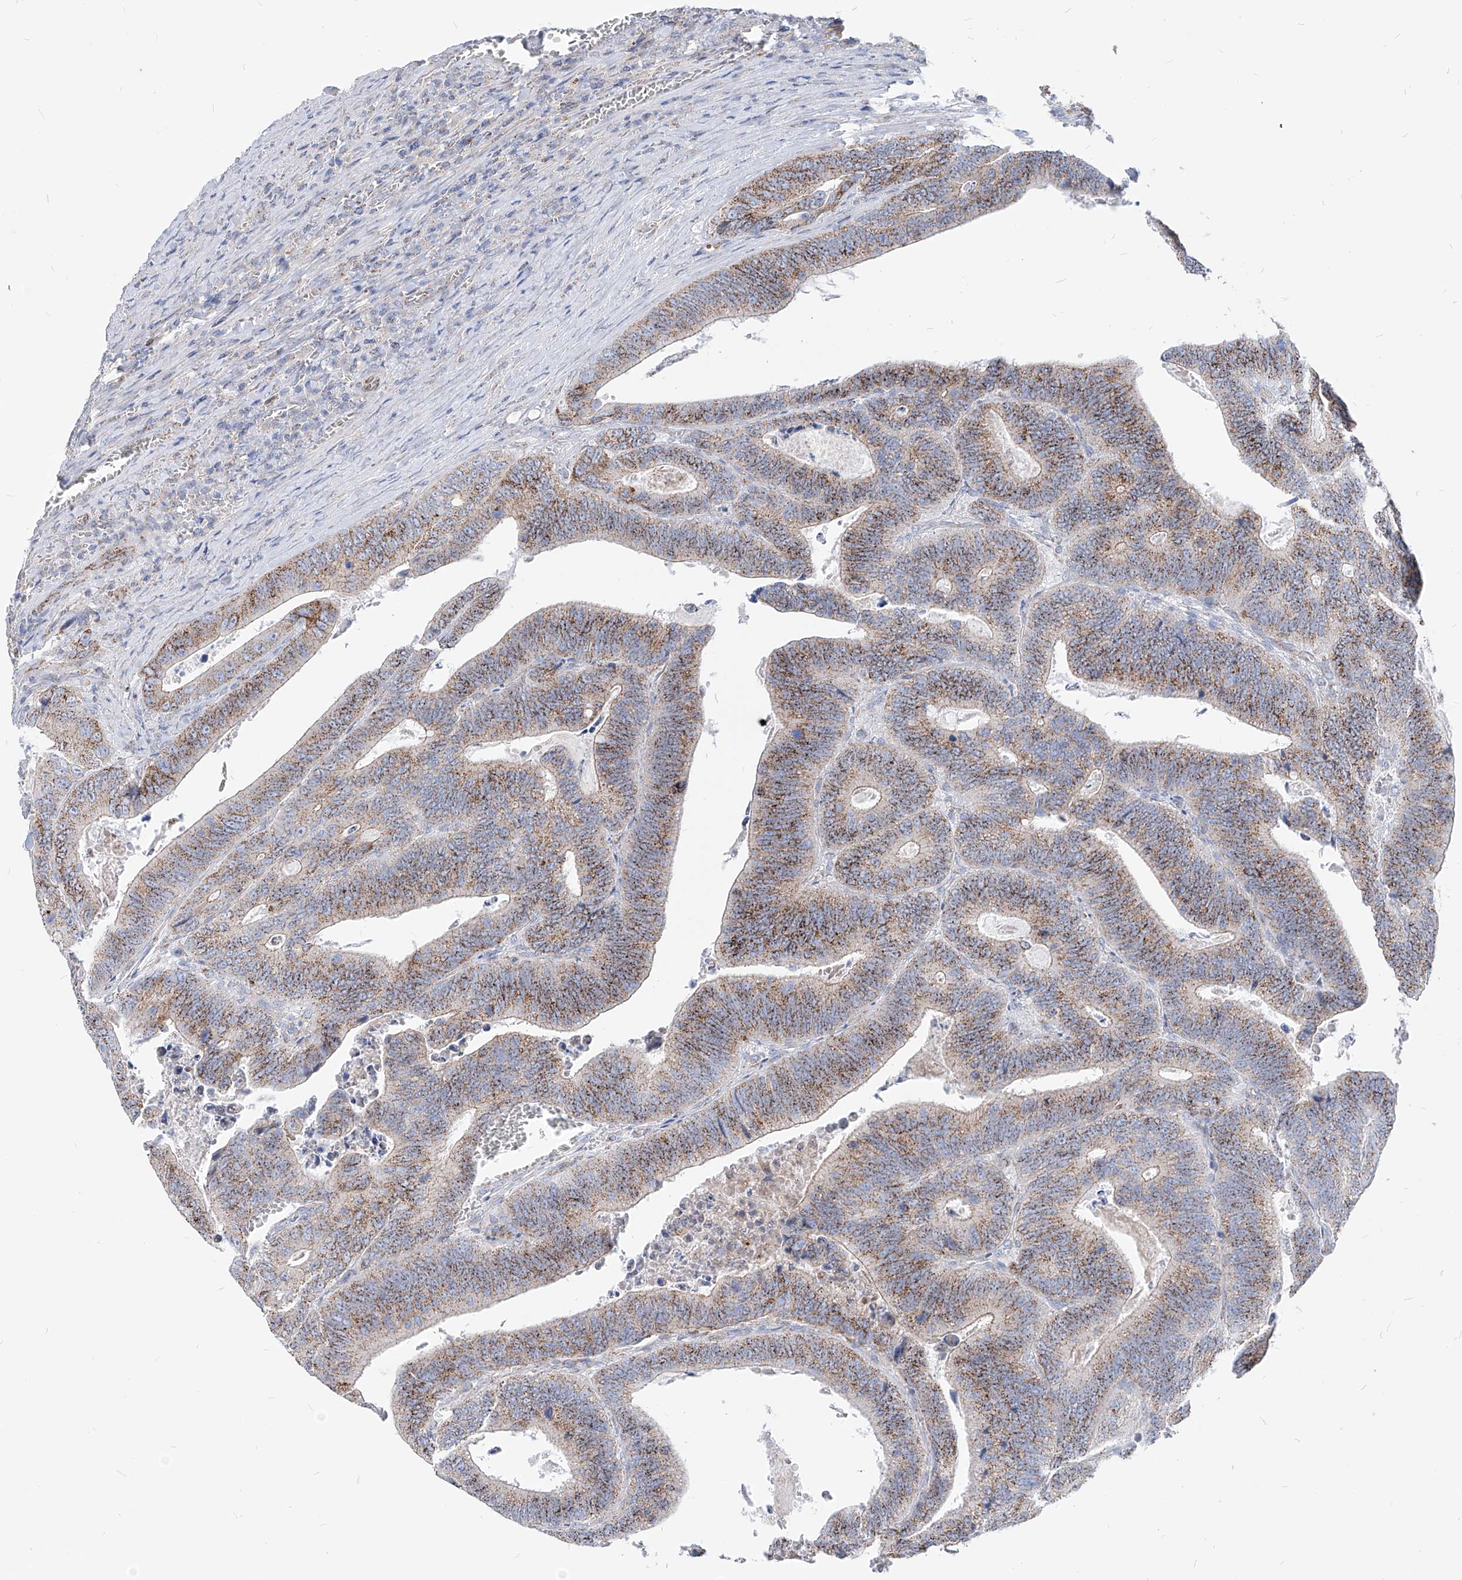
{"staining": {"intensity": "moderate", "quantity": ">75%", "location": "cytoplasmic/membranous"}, "tissue": "colorectal cancer", "cell_type": "Tumor cells", "image_type": "cancer", "snomed": [{"axis": "morphology", "description": "Inflammation, NOS"}, {"axis": "morphology", "description": "Adenocarcinoma, NOS"}, {"axis": "topography", "description": "Colon"}], "caption": "Colorectal cancer was stained to show a protein in brown. There is medium levels of moderate cytoplasmic/membranous positivity in about >75% of tumor cells.", "gene": "AGPS", "patient": {"sex": "male", "age": 72}}